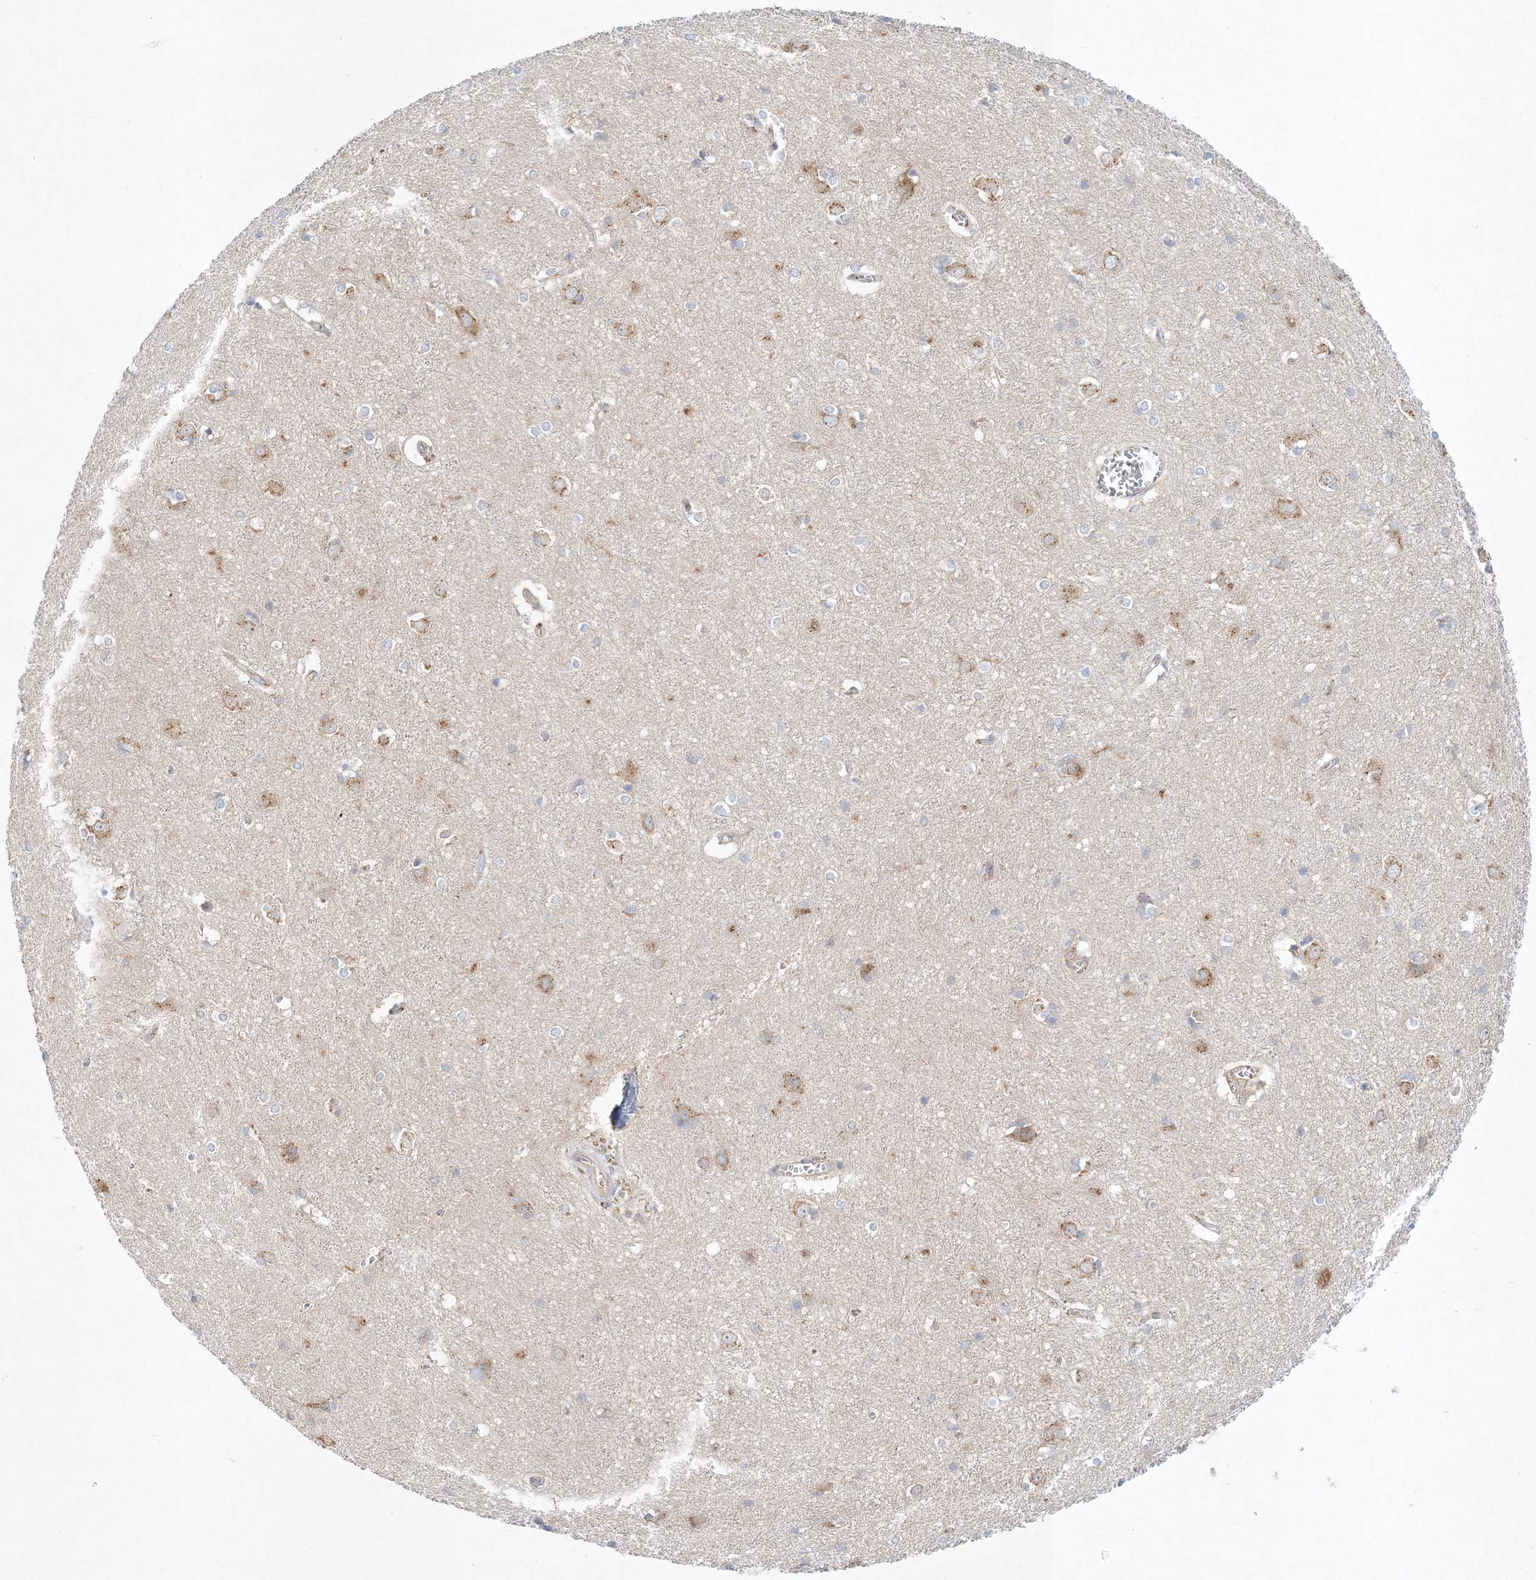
{"staining": {"intensity": "weak", "quantity": "25%-75%", "location": "cytoplasmic/membranous"}, "tissue": "cerebral cortex", "cell_type": "Endothelial cells", "image_type": "normal", "snomed": [{"axis": "morphology", "description": "Normal tissue, NOS"}, {"axis": "topography", "description": "Cerebral cortex"}], "caption": "IHC photomicrograph of benign cerebral cortex: human cerebral cortex stained using immunohistochemistry demonstrates low levels of weak protein expression localized specifically in the cytoplasmic/membranous of endothelial cells, appearing as a cytoplasmic/membranous brown color.", "gene": "SEC23IP", "patient": {"sex": "male", "age": 54}}